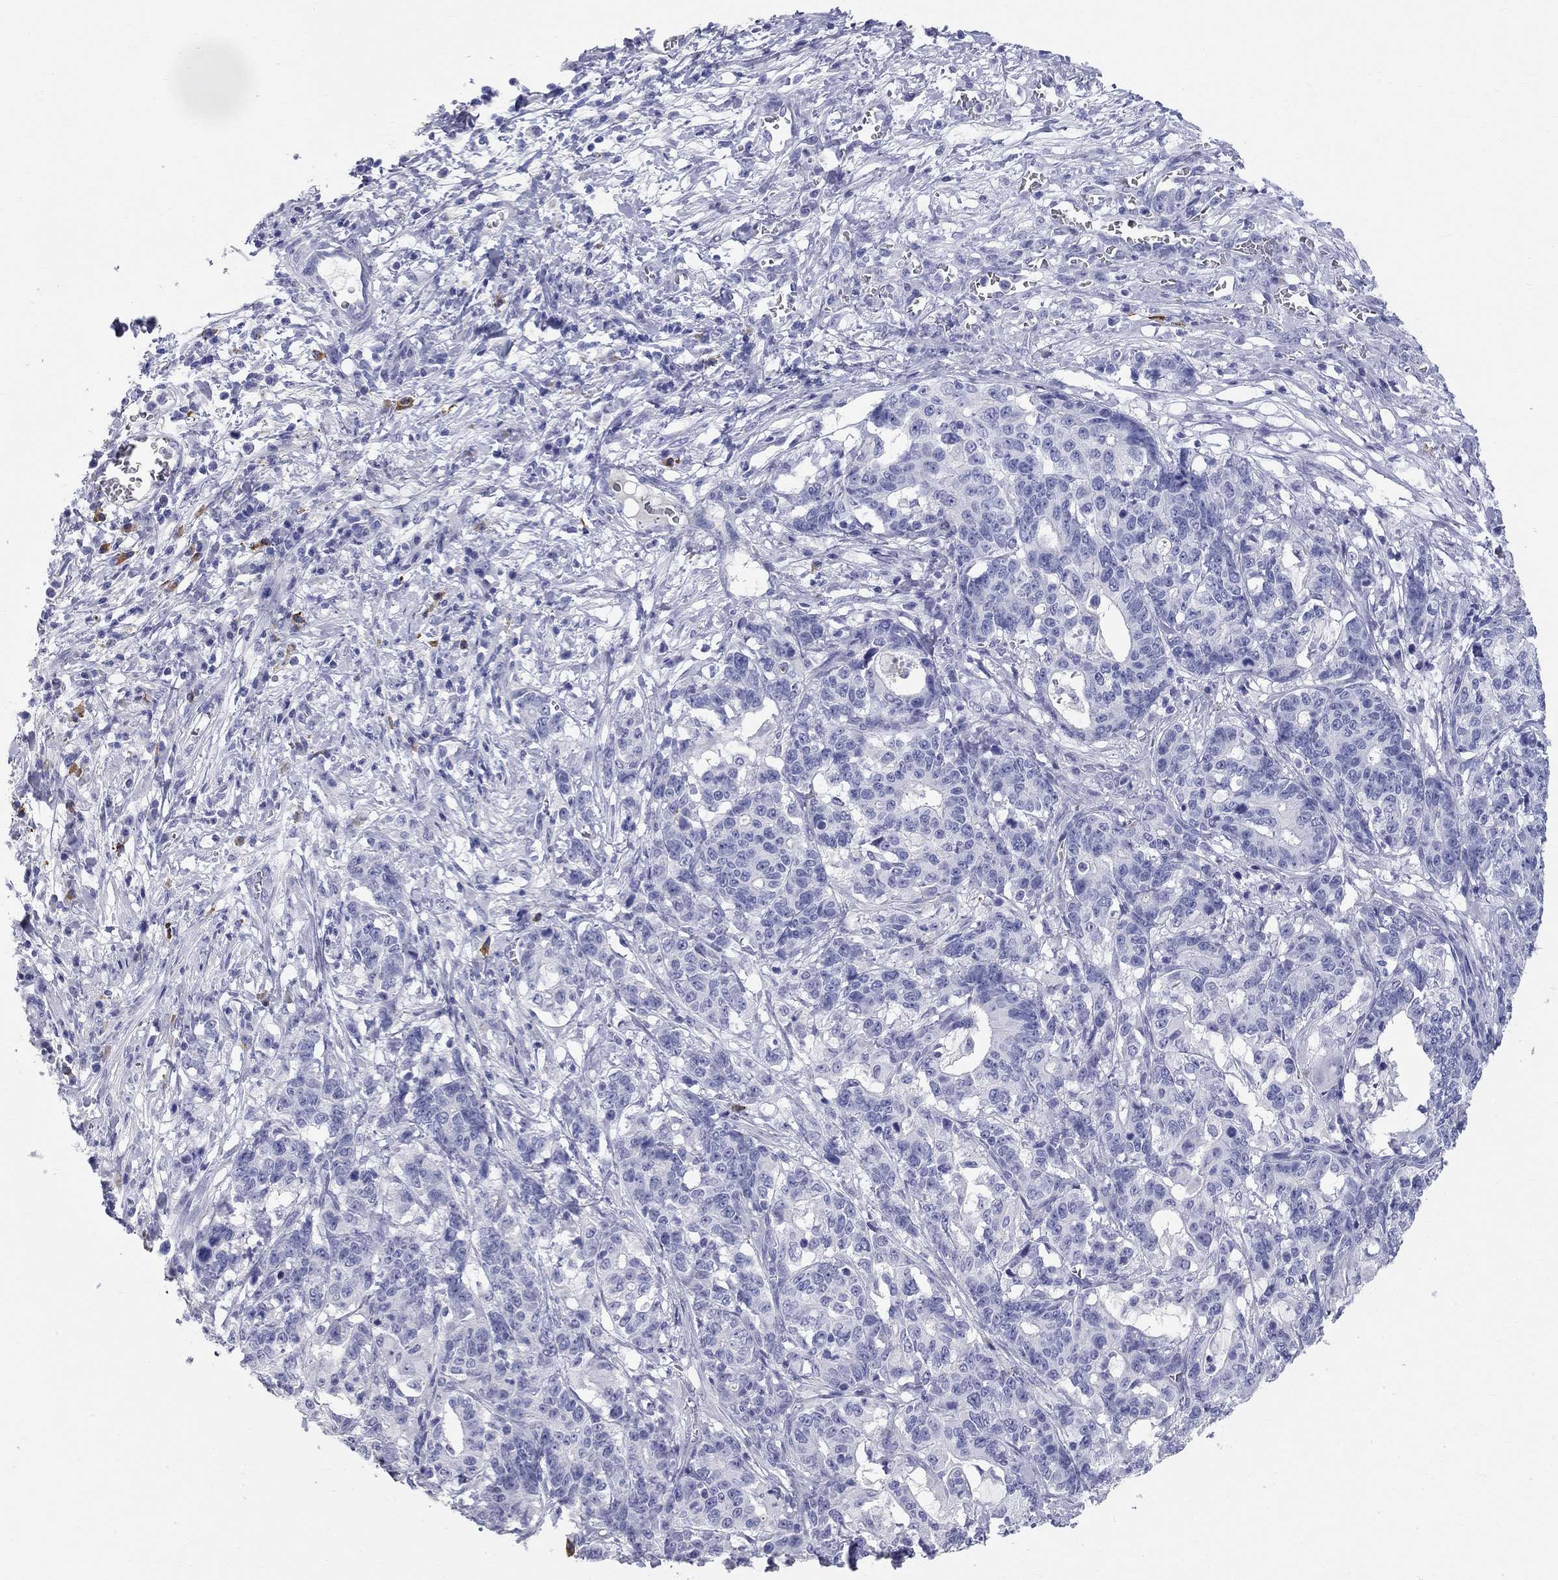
{"staining": {"intensity": "negative", "quantity": "none", "location": "none"}, "tissue": "stomach cancer", "cell_type": "Tumor cells", "image_type": "cancer", "snomed": [{"axis": "morphology", "description": "Normal tissue, NOS"}, {"axis": "morphology", "description": "Adenocarcinoma, NOS"}, {"axis": "topography", "description": "Stomach"}], "caption": "This is an immunohistochemistry micrograph of stomach cancer (adenocarcinoma). There is no staining in tumor cells.", "gene": "PHOX2B", "patient": {"sex": "female", "age": 64}}